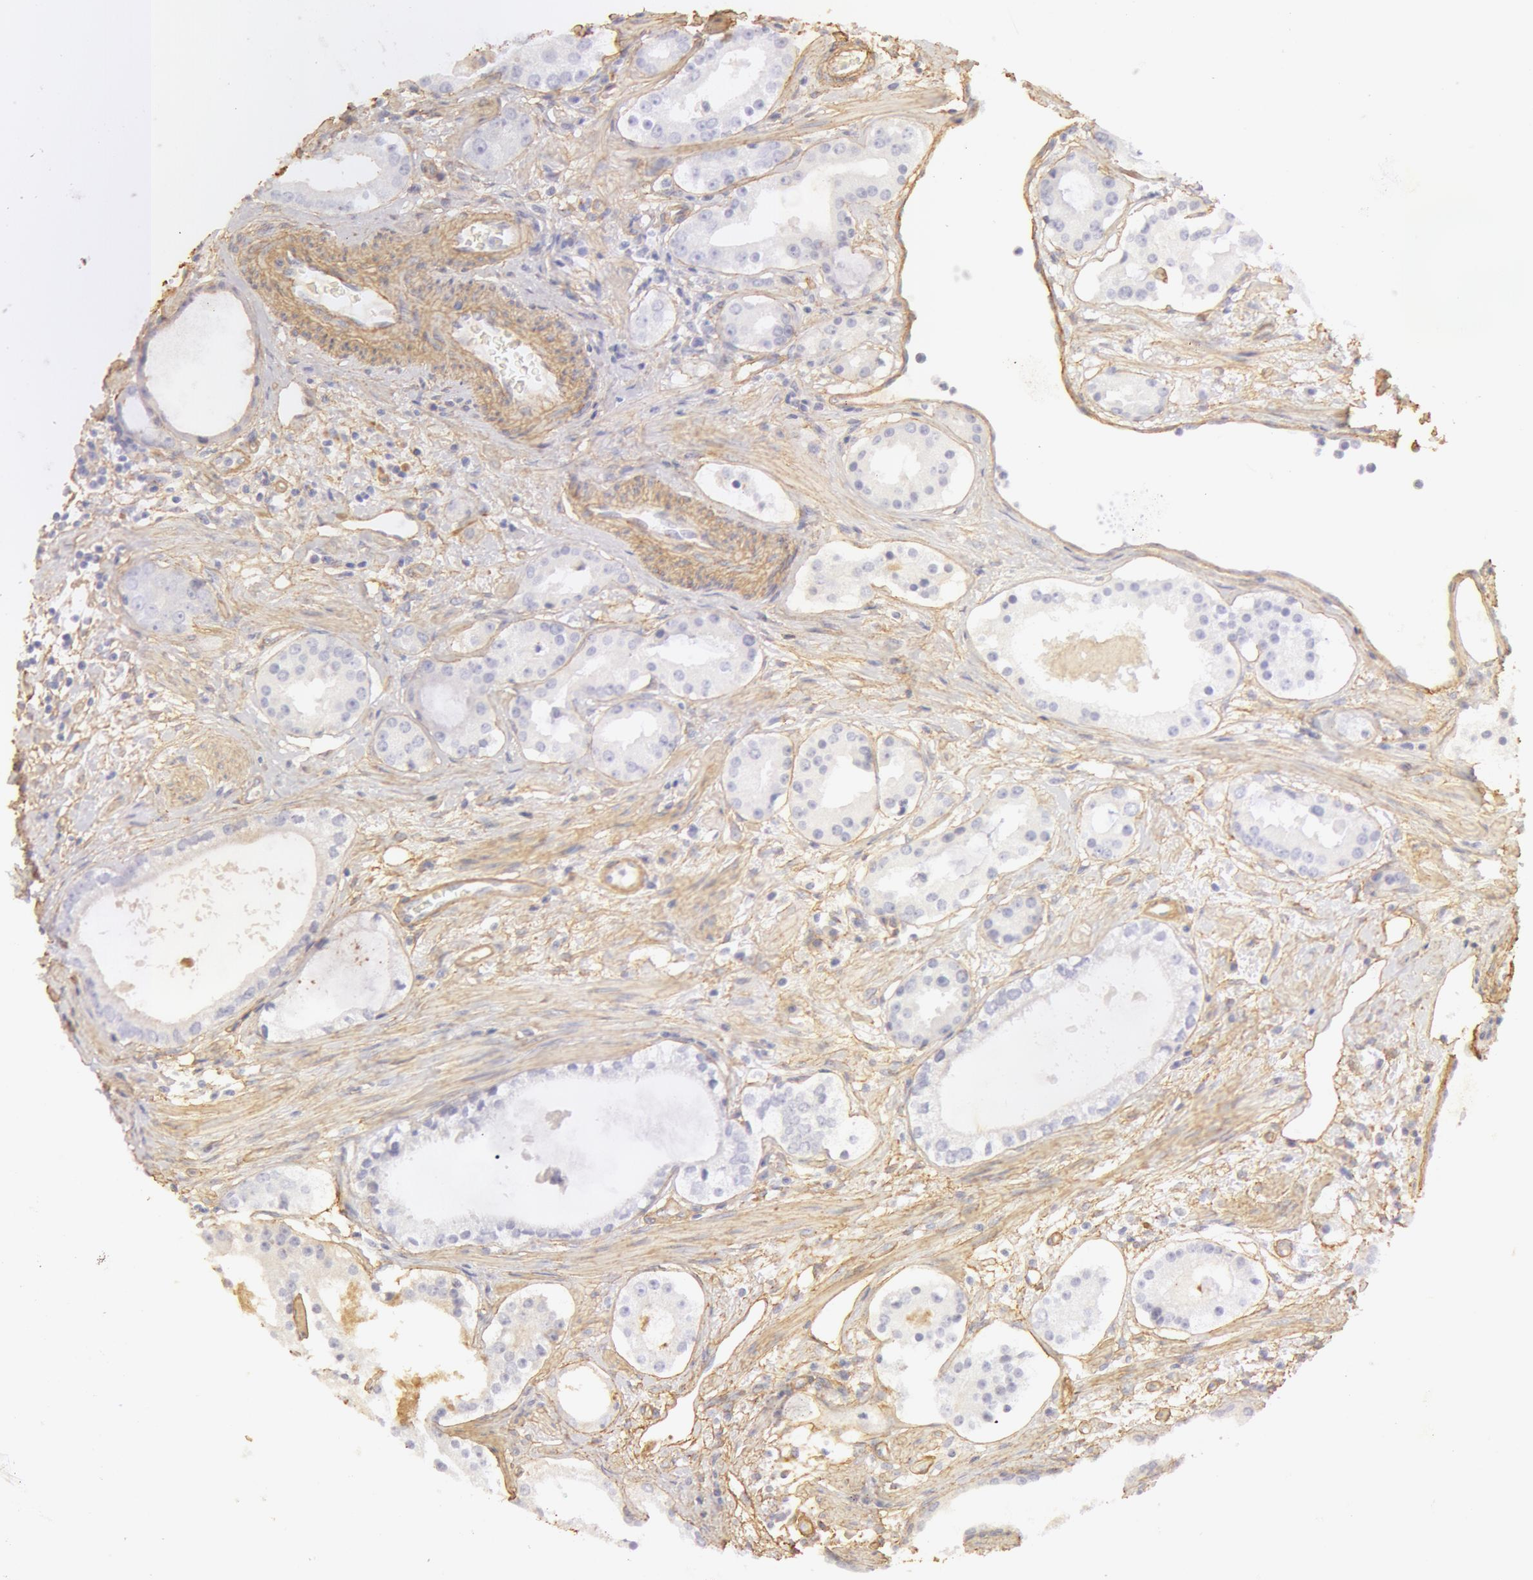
{"staining": {"intensity": "negative", "quantity": "none", "location": "none"}, "tissue": "prostate cancer", "cell_type": "Tumor cells", "image_type": "cancer", "snomed": [{"axis": "morphology", "description": "Adenocarcinoma, Medium grade"}, {"axis": "topography", "description": "Prostate"}], "caption": "Tumor cells show no significant expression in prostate medium-grade adenocarcinoma. Brightfield microscopy of immunohistochemistry stained with DAB (brown) and hematoxylin (blue), captured at high magnification.", "gene": "COL4A1", "patient": {"sex": "male", "age": 73}}